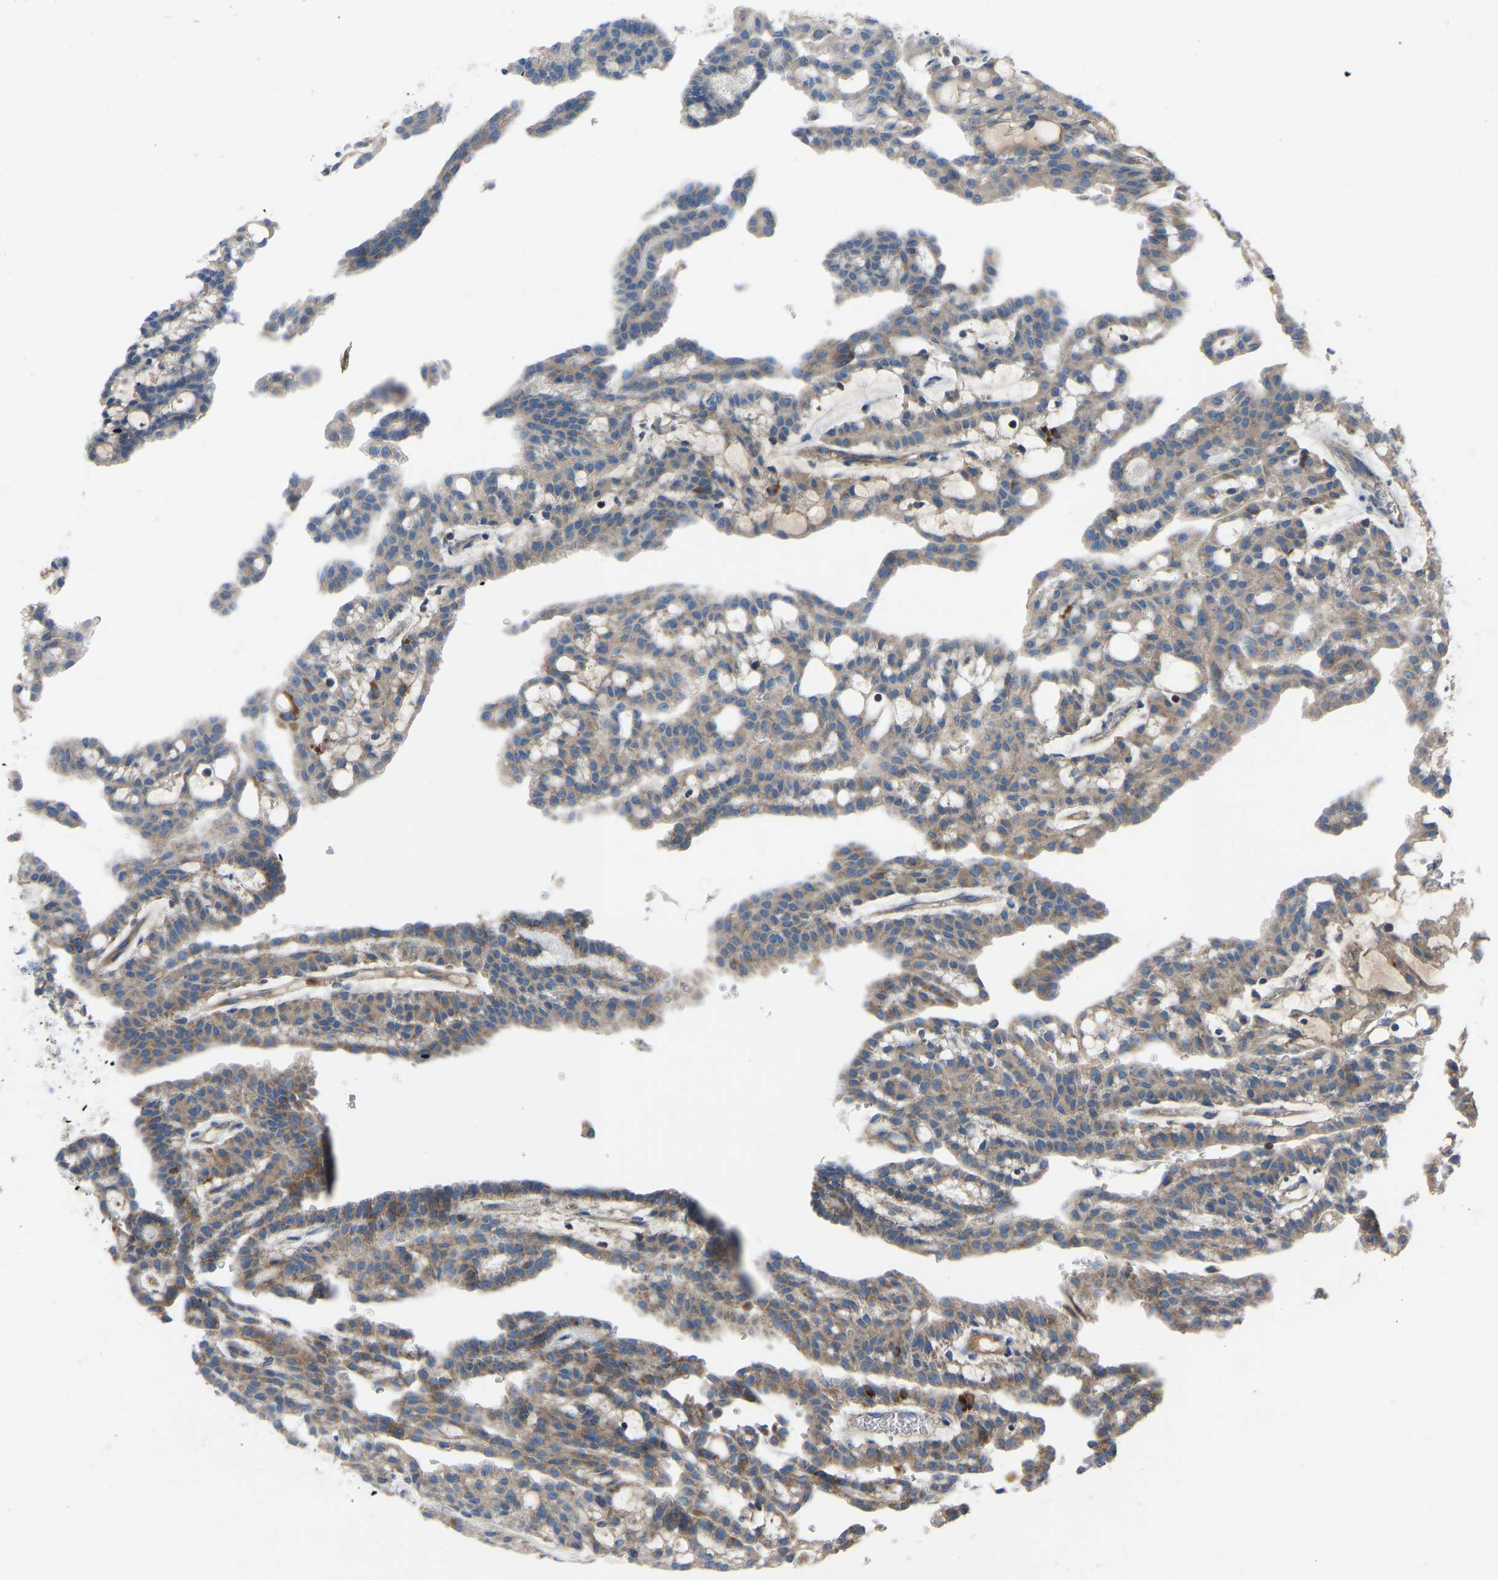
{"staining": {"intensity": "moderate", "quantity": ">75%", "location": "cytoplasmic/membranous"}, "tissue": "renal cancer", "cell_type": "Tumor cells", "image_type": "cancer", "snomed": [{"axis": "morphology", "description": "Adenocarcinoma, NOS"}, {"axis": "topography", "description": "Kidney"}], "caption": "Protein positivity by immunohistochemistry displays moderate cytoplasmic/membranous positivity in approximately >75% of tumor cells in renal cancer.", "gene": "GRK6", "patient": {"sex": "male", "age": 63}}